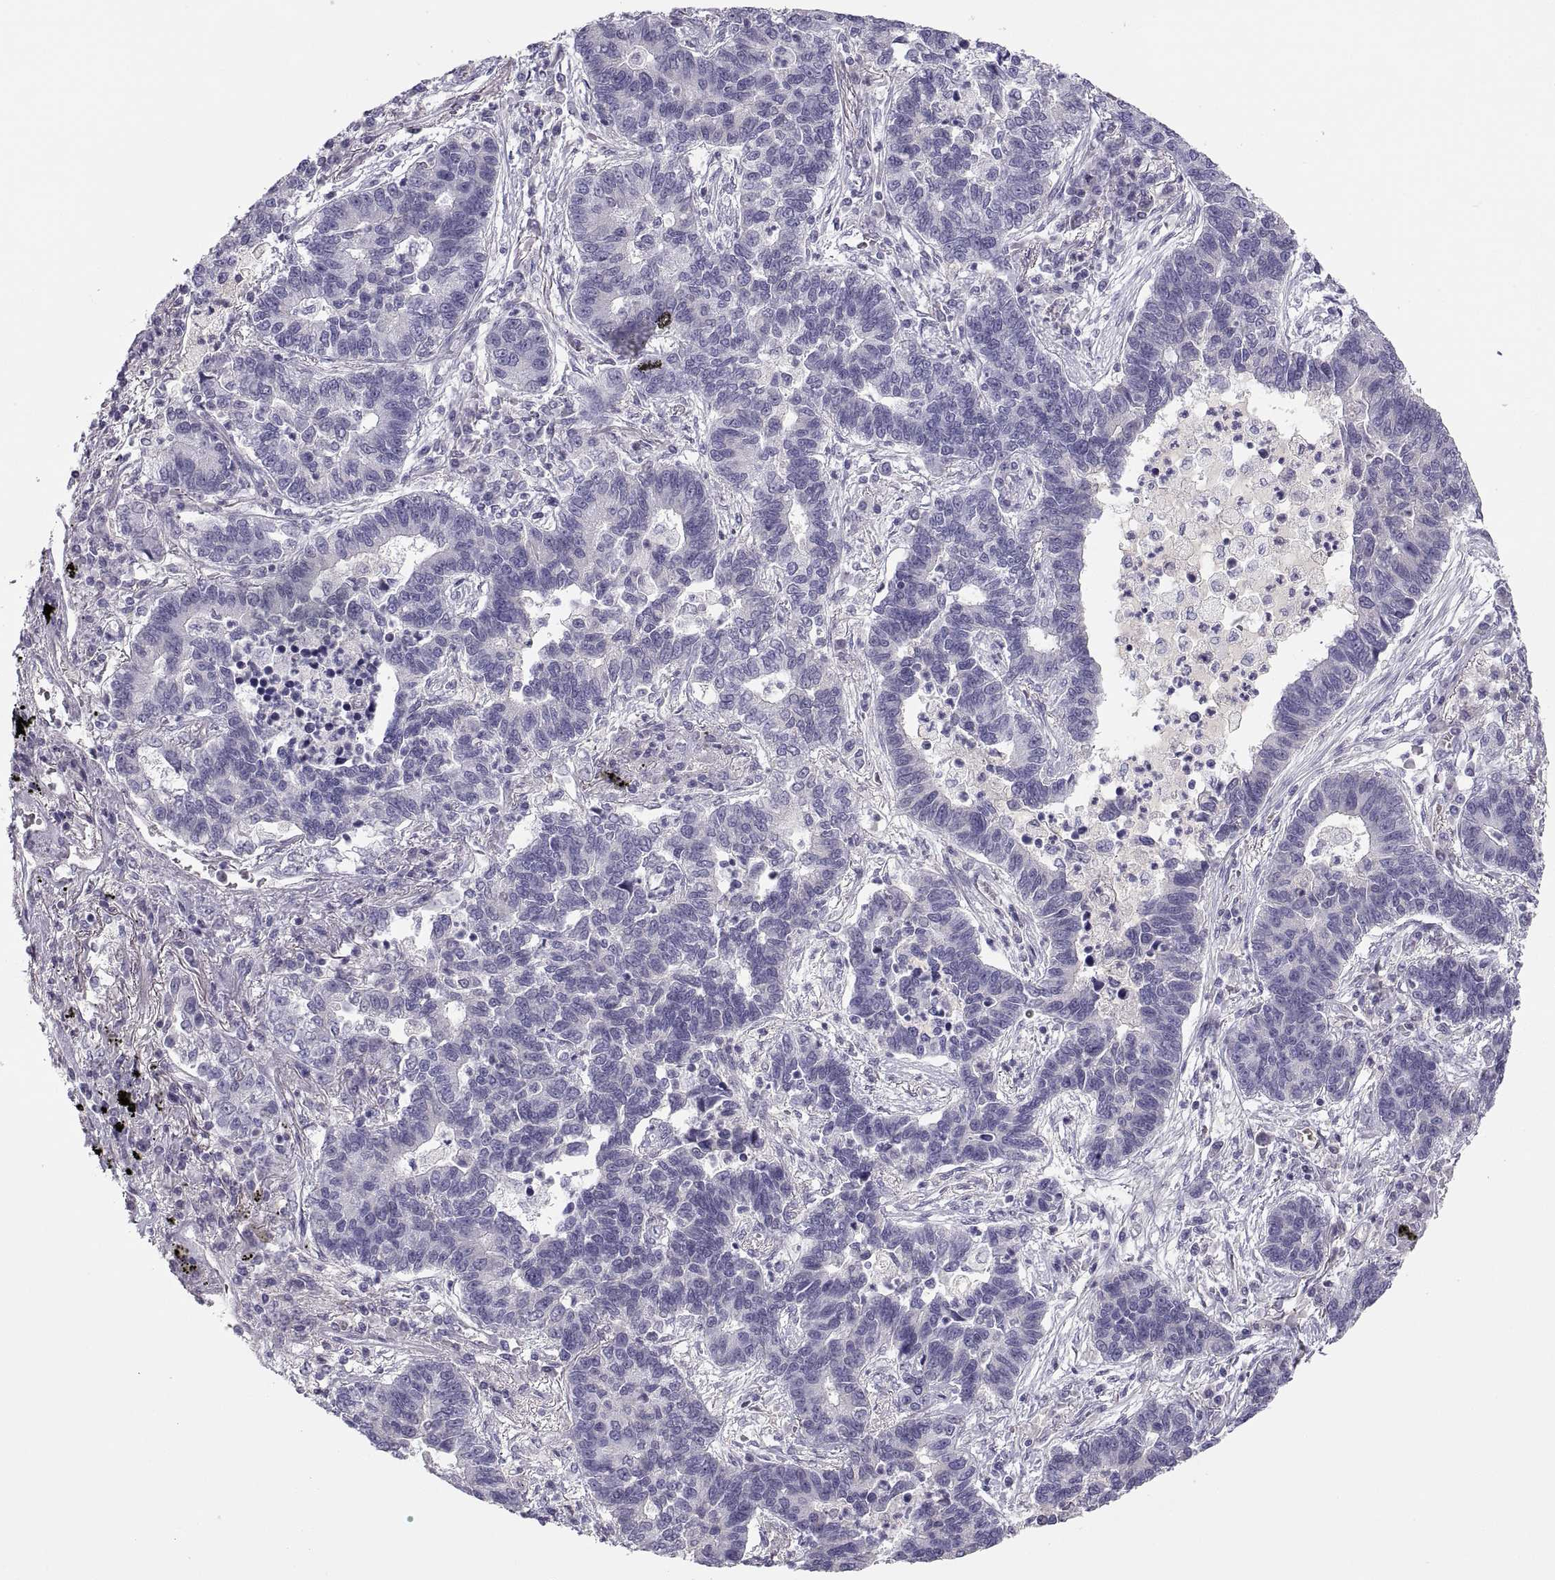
{"staining": {"intensity": "weak", "quantity": "<25%", "location": "cytoplasmic/membranous"}, "tissue": "lung cancer", "cell_type": "Tumor cells", "image_type": "cancer", "snomed": [{"axis": "morphology", "description": "Adenocarcinoma, NOS"}, {"axis": "topography", "description": "Lung"}], "caption": "Tumor cells are negative for brown protein staining in adenocarcinoma (lung). The staining is performed using DAB brown chromogen with nuclei counter-stained in using hematoxylin.", "gene": "MAGEB2", "patient": {"sex": "female", "age": 57}}